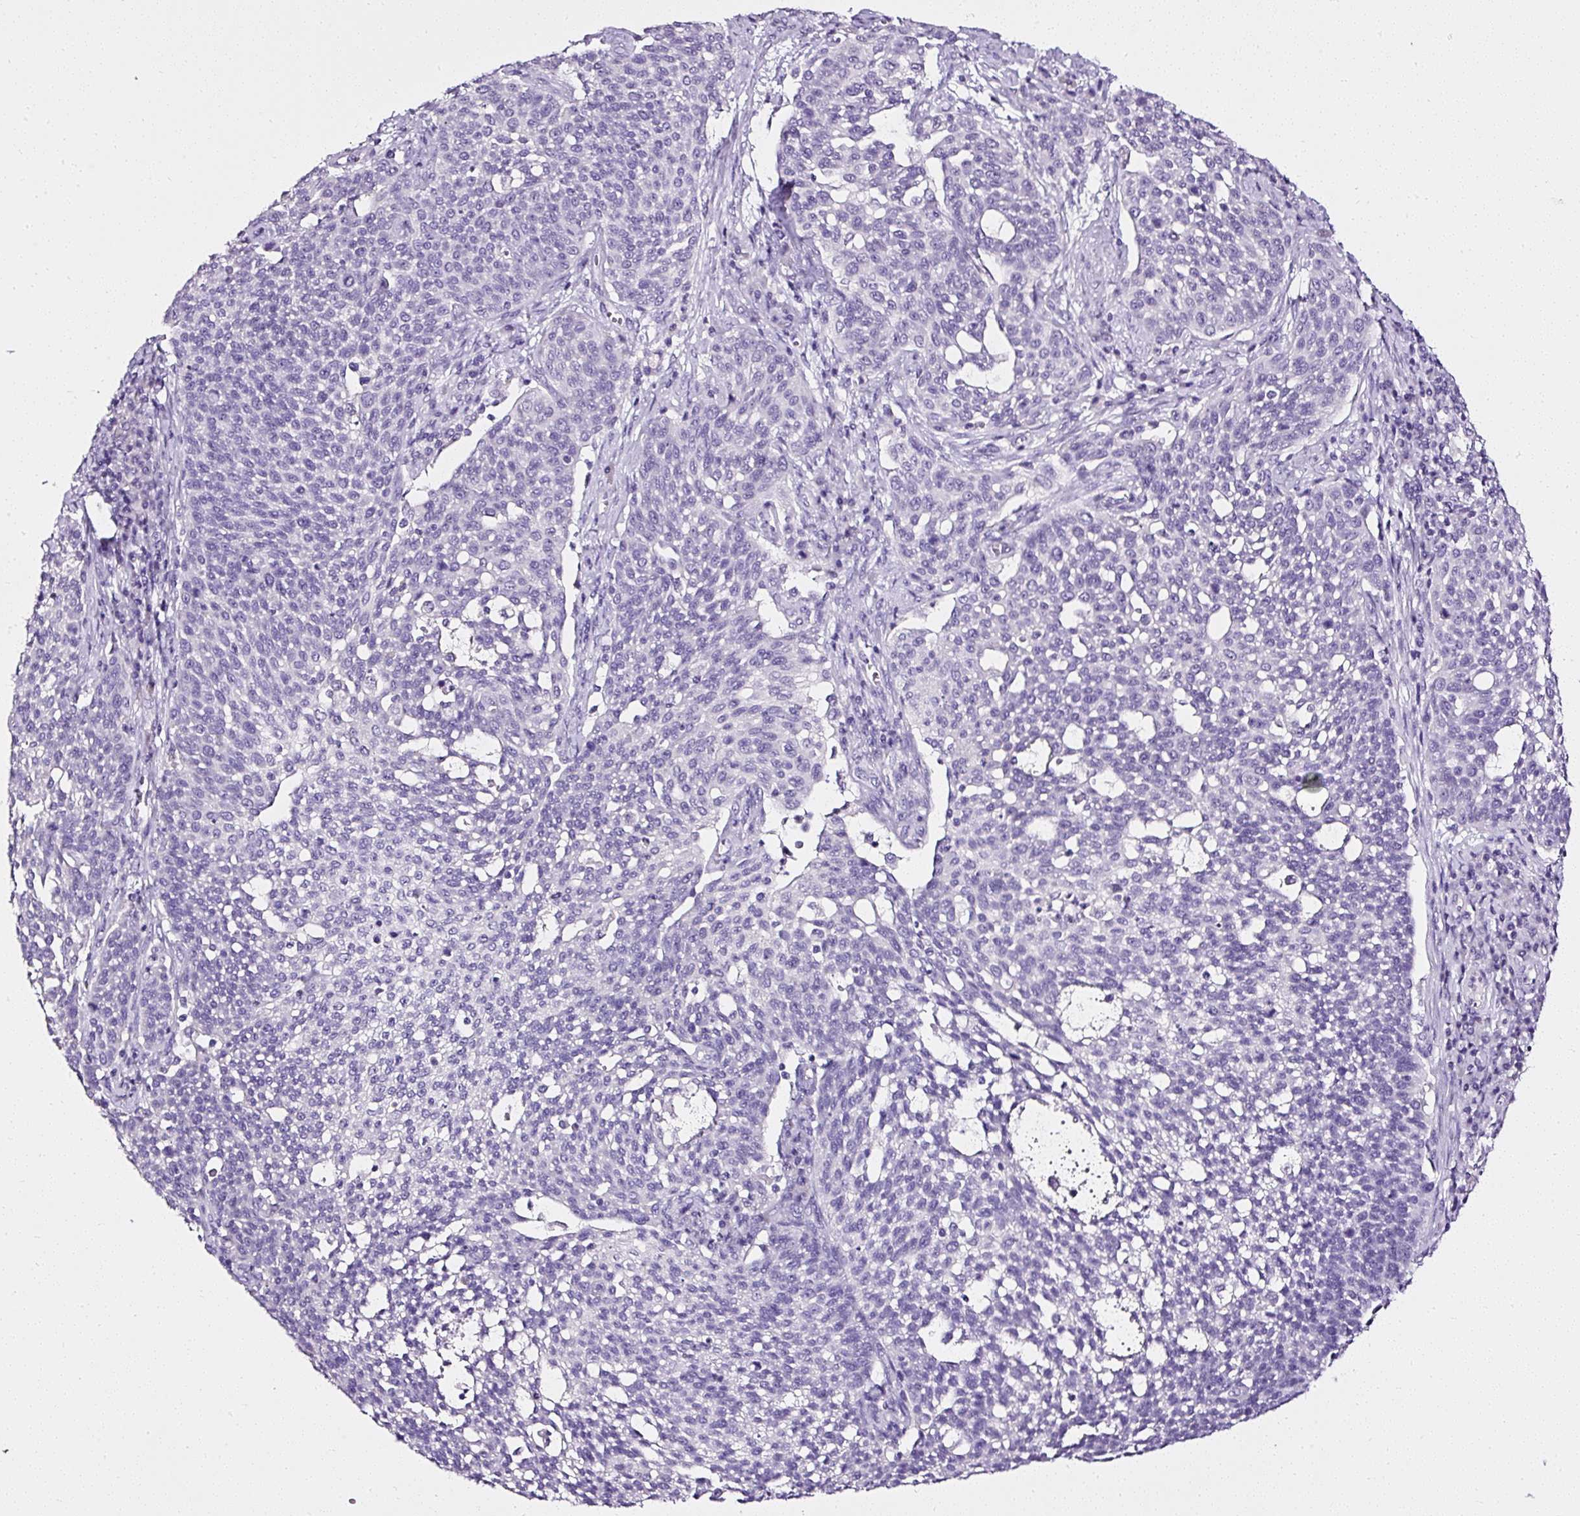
{"staining": {"intensity": "negative", "quantity": "none", "location": "none"}, "tissue": "cervical cancer", "cell_type": "Tumor cells", "image_type": "cancer", "snomed": [{"axis": "morphology", "description": "Squamous cell carcinoma, NOS"}, {"axis": "topography", "description": "Cervix"}], "caption": "Immunohistochemistry (IHC) of human squamous cell carcinoma (cervical) demonstrates no expression in tumor cells.", "gene": "ATP2A1", "patient": {"sex": "female", "age": 34}}